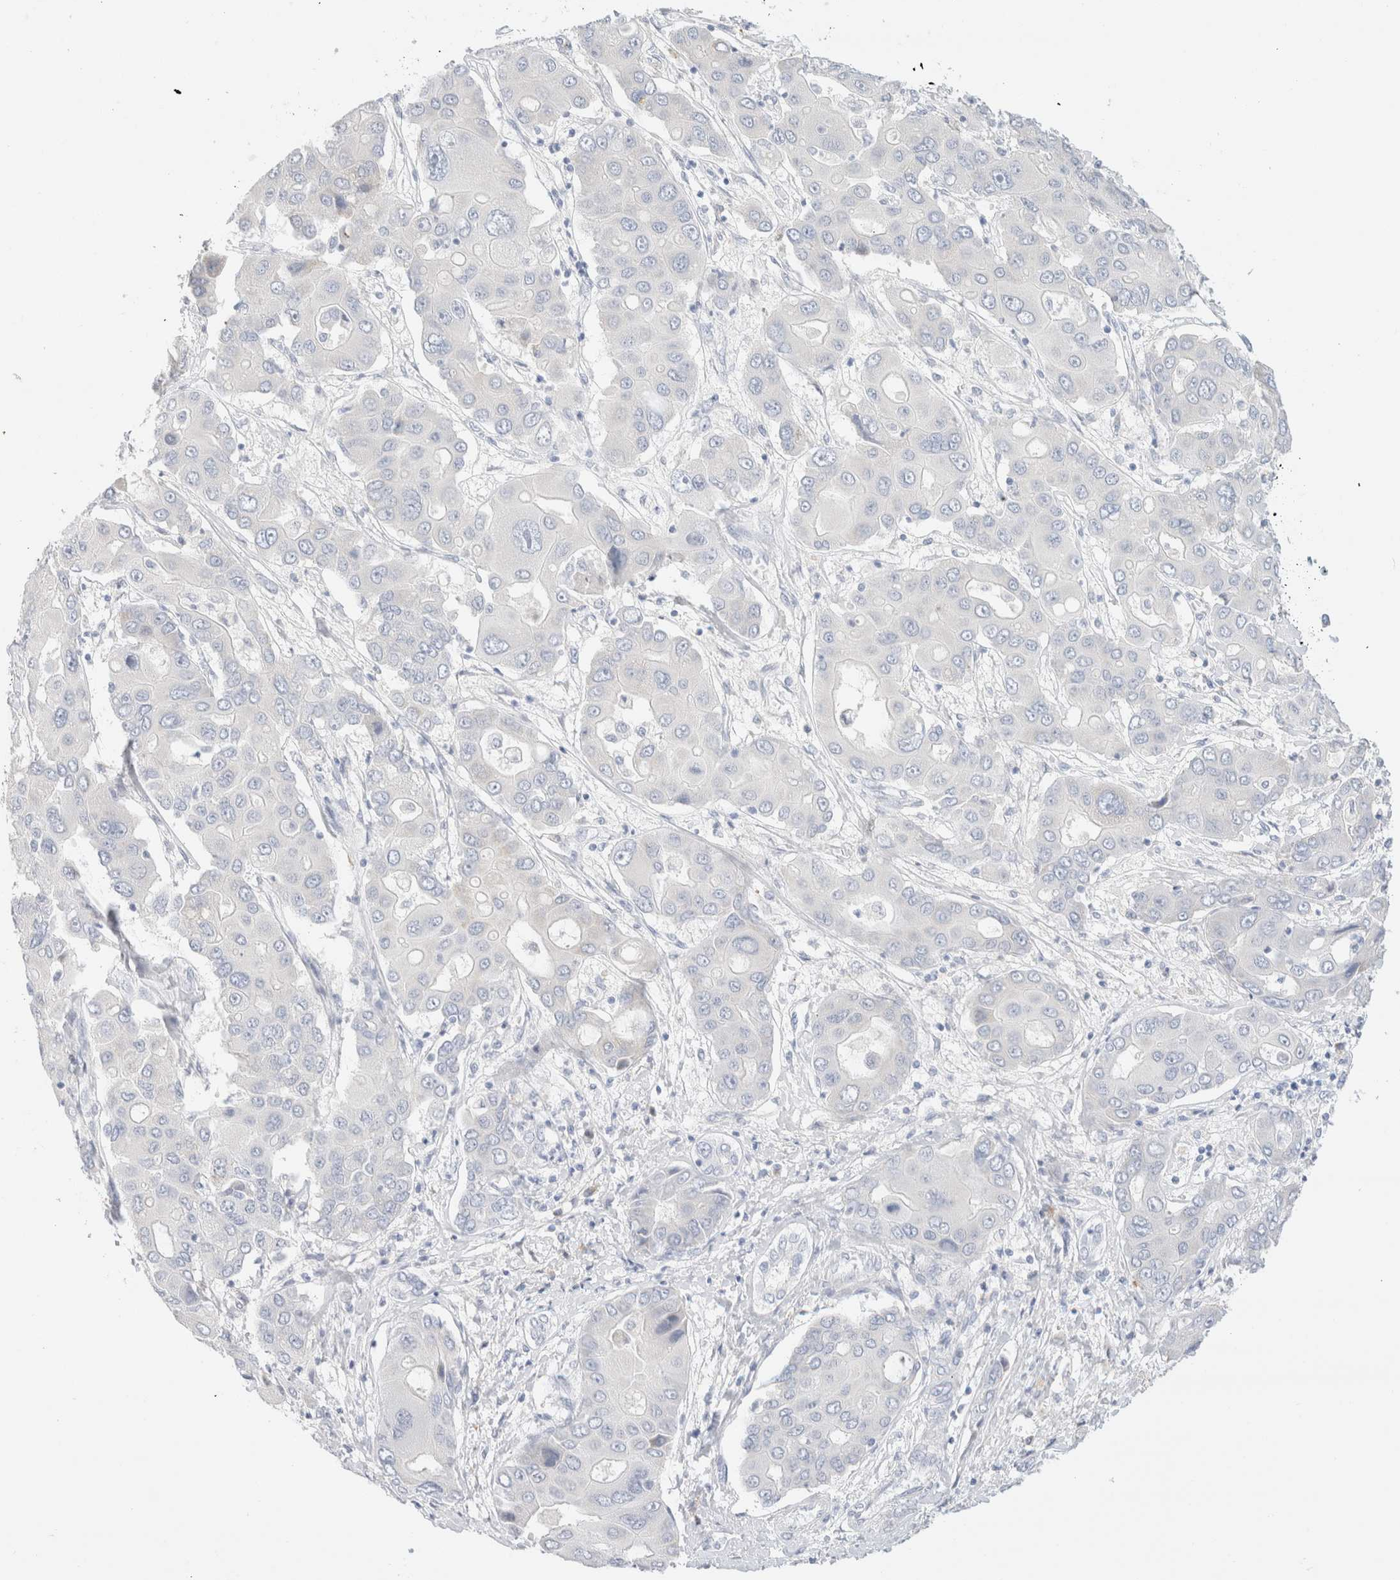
{"staining": {"intensity": "negative", "quantity": "none", "location": "none"}, "tissue": "liver cancer", "cell_type": "Tumor cells", "image_type": "cancer", "snomed": [{"axis": "morphology", "description": "Cholangiocarcinoma"}, {"axis": "topography", "description": "Liver"}], "caption": "Tumor cells show no significant protein positivity in liver cholangiocarcinoma.", "gene": "GADD45G", "patient": {"sex": "male", "age": 67}}